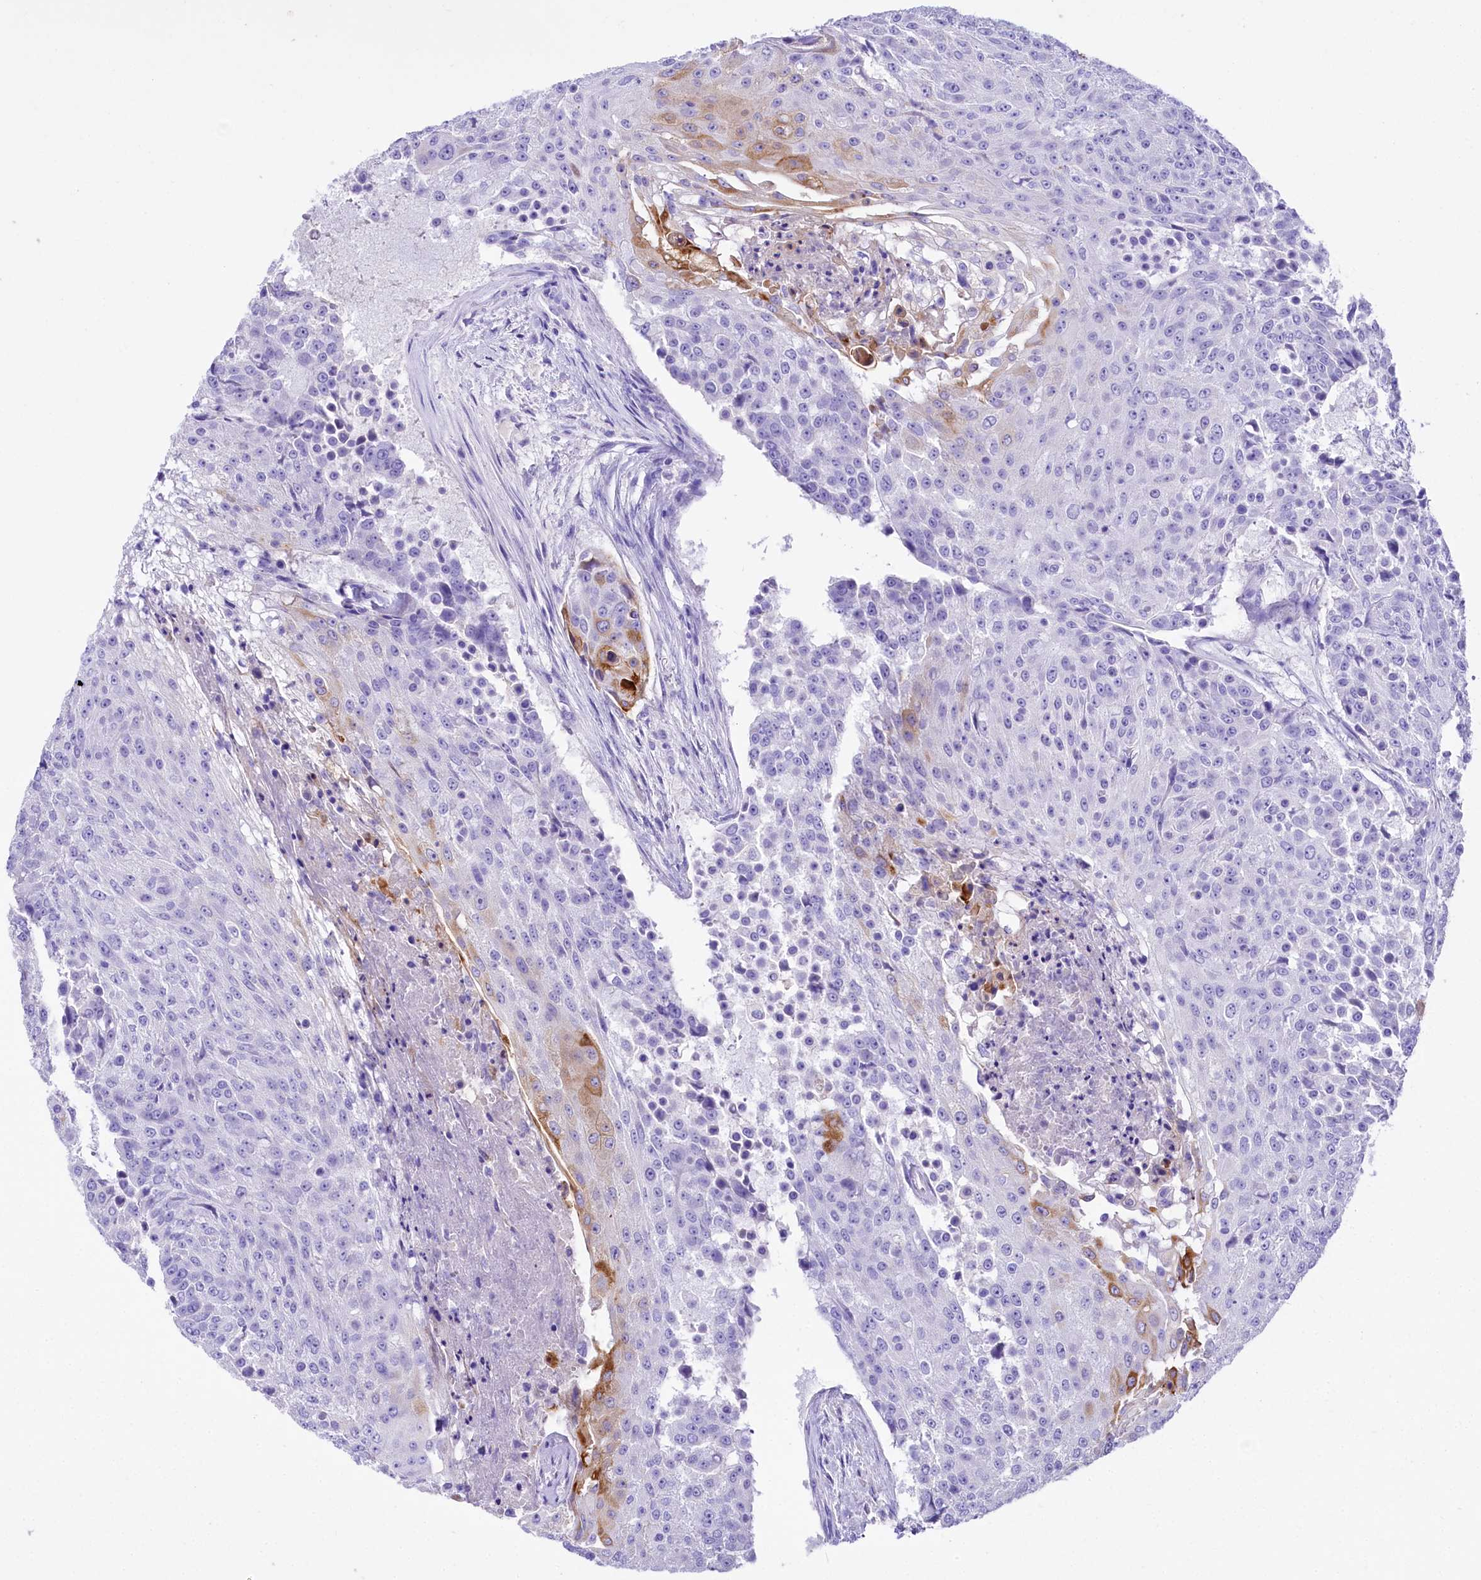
{"staining": {"intensity": "strong", "quantity": "<25%", "location": "cytoplasmic/membranous"}, "tissue": "urothelial cancer", "cell_type": "Tumor cells", "image_type": "cancer", "snomed": [{"axis": "morphology", "description": "Urothelial carcinoma, High grade"}, {"axis": "topography", "description": "Urinary bladder"}], "caption": "Urothelial cancer stained with a brown dye exhibits strong cytoplasmic/membranous positive staining in about <25% of tumor cells.", "gene": "A2ML1", "patient": {"sex": "female", "age": 63}}